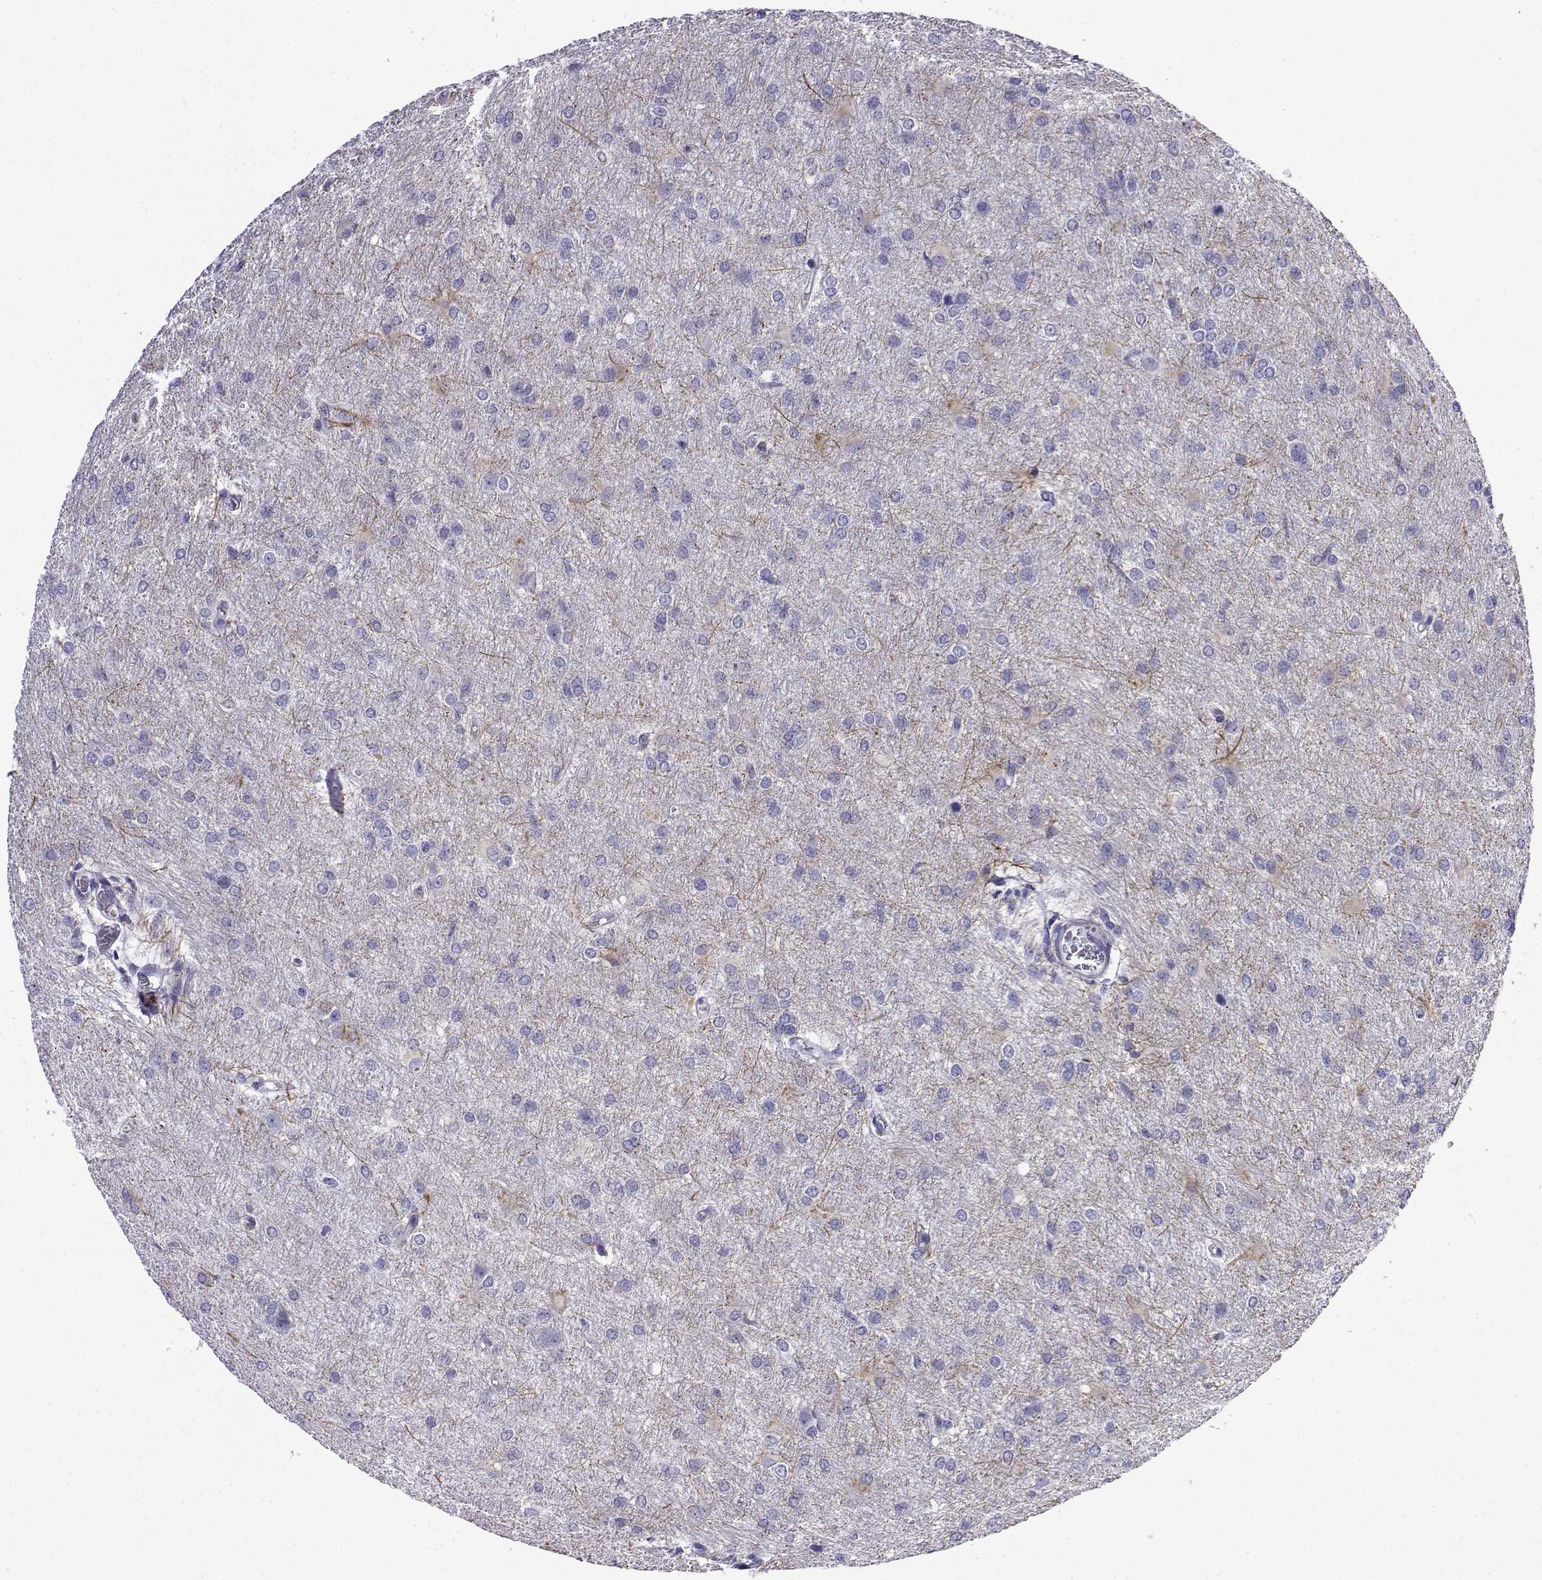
{"staining": {"intensity": "negative", "quantity": "none", "location": "none"}, "tissue": "glioma", "cell_type": "Tumor cells", "image_type": "cancer", "snomed": [{"axis": "morphology", "description": "Glioma, malignant, High grade"}, {"axis": "topography", "description": "Brain"}], "caption": "Immunohistochemistry of human malignant high-grade glioma exhibits no expression in tumor cells. (DAB IHC visualized using brightfield microscopy, high magnification).", "gene": "KCNF1", "patient": {"sex": "male", "age": 68}}